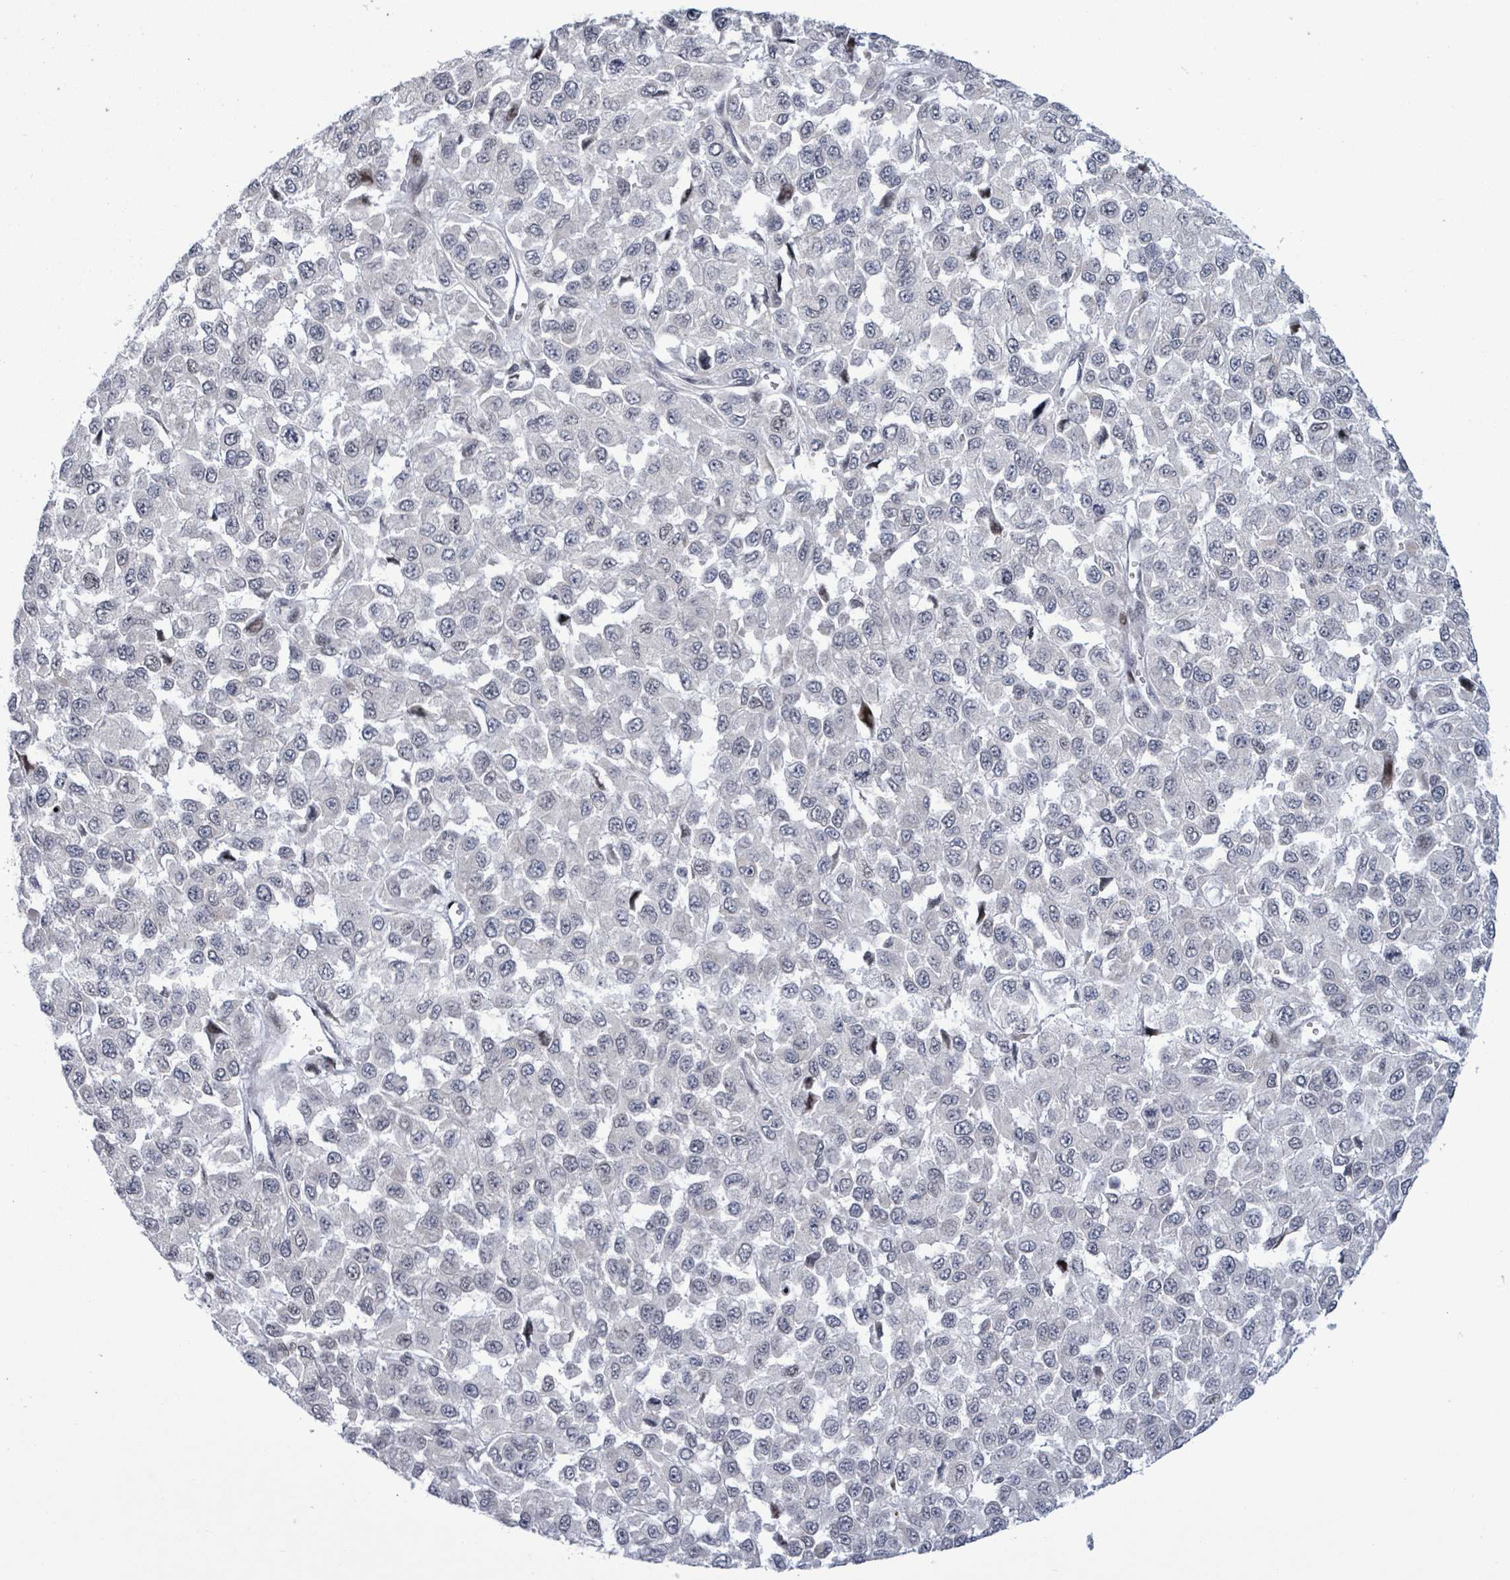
{"staining": {"intensity": "negative", "quantity": "none", "location": "none"}, "tissue": "melanoma", "cell_type": "Tumor cells", "image_type": "cancer", "snomed": [{"axis": "morphology", "description": "Malignant melanoma, NOS"}, {"axis": "topography", "description": "Skin"}], "caption": "Immunohistochemical staining of melanoma exhibits no significant expression in tumor cells. Brightfield microscopy of immunohistochemistry stained with DAB (3,3'-diaminobenzidine) (brown) and hematoxylin (blue), captured at high magnification.", "gene": "FNDC4", "patient": {"sex": "male", "age": 62}}